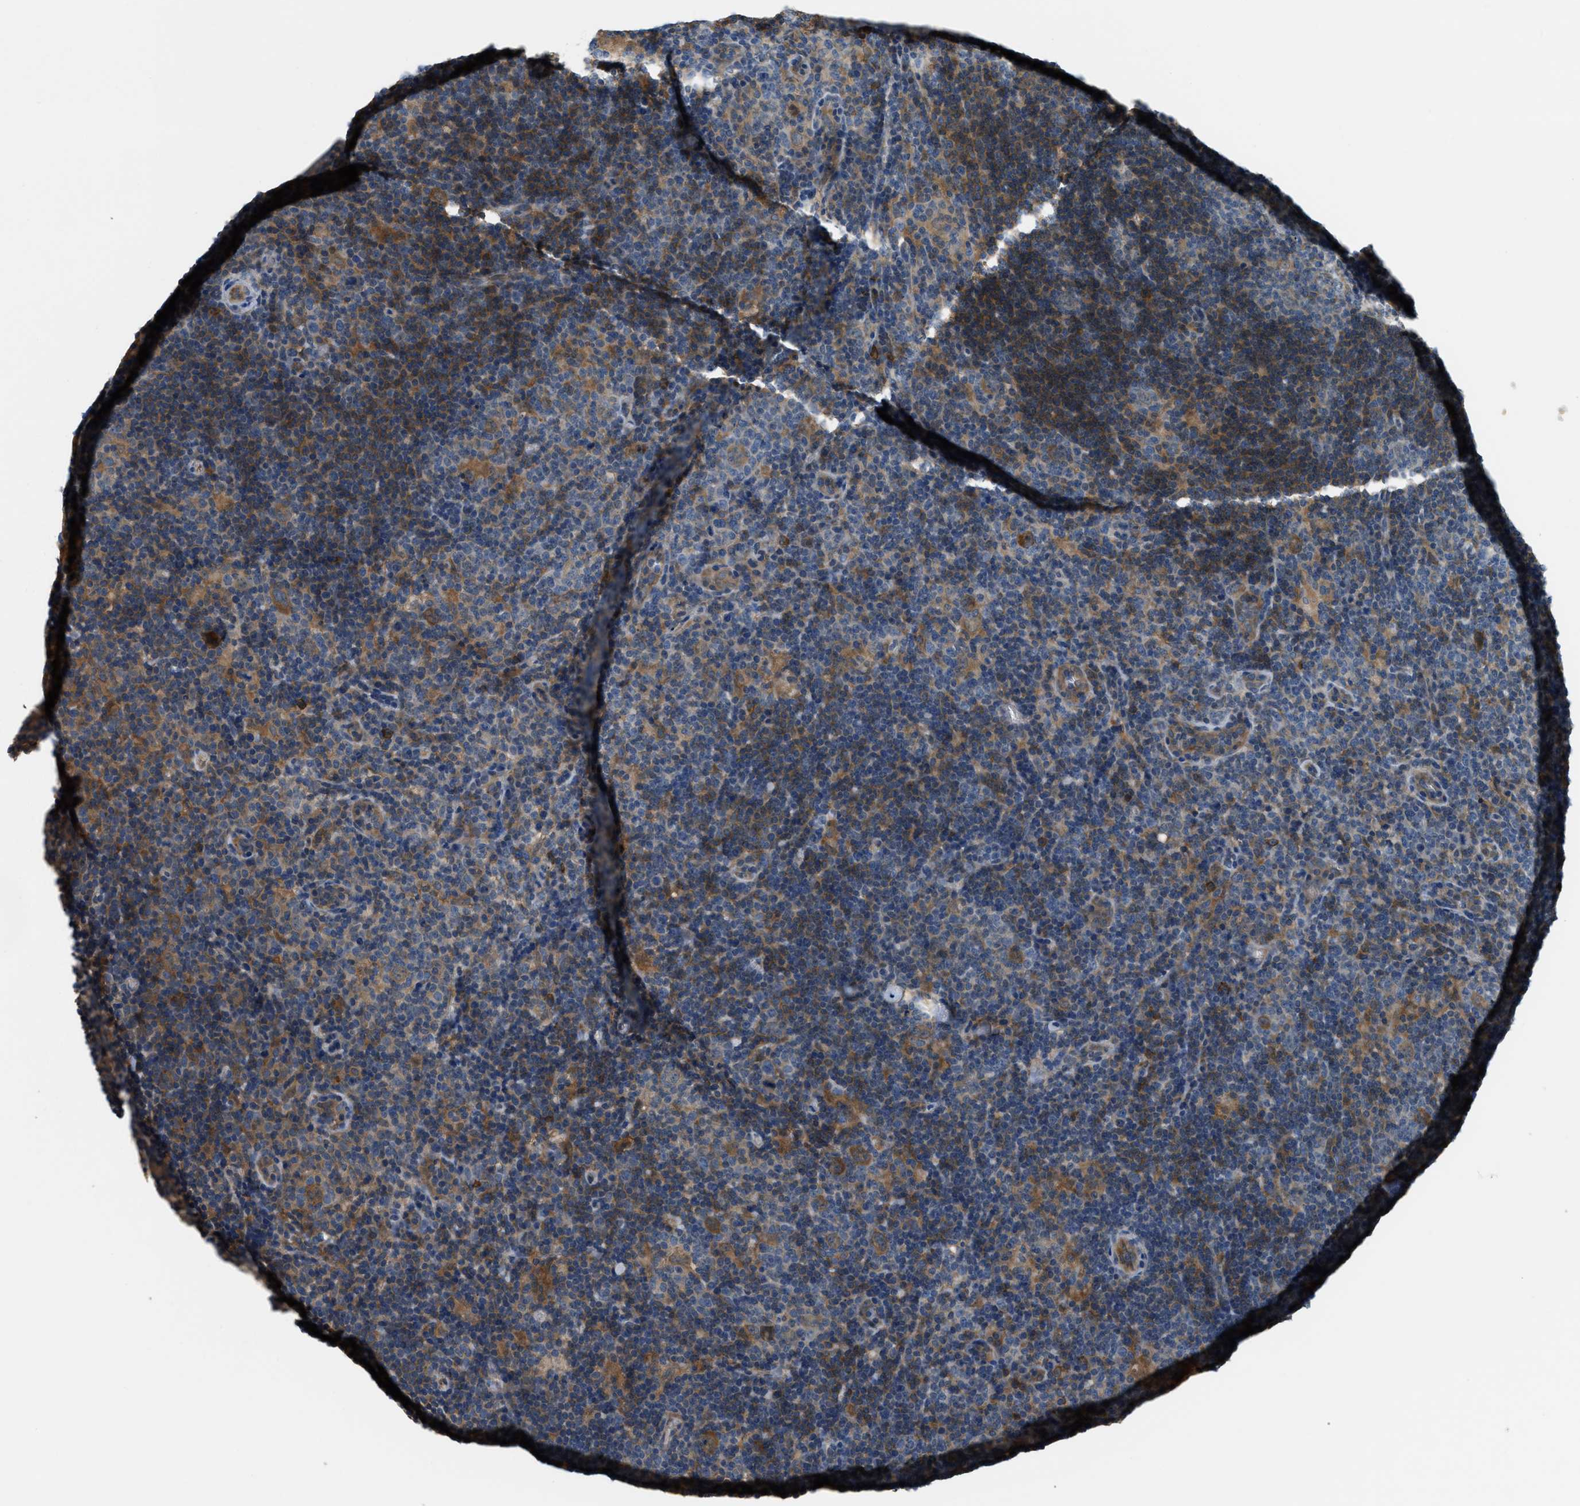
{"staining": {"intensity": "moderate", "quantity": ">75%", "location": "cytoplasmic/membranous"}, "tissue": "lymphoma", "cell_type": "Tumor cells", "image_type": "cancer", "snomed": [{"axis": "morphology", "description": "Hodgkin's disease, NOS"}, {"axis": "topography", "description": "Lymph node"}], "caption": "A photomicrograph of lymphoma stained for a protein displays moderate cytoplasmic/membranous brown staining in tumor cells.", "gene": "CFLAR", "patient": {"sex": "female", "age": 57}}